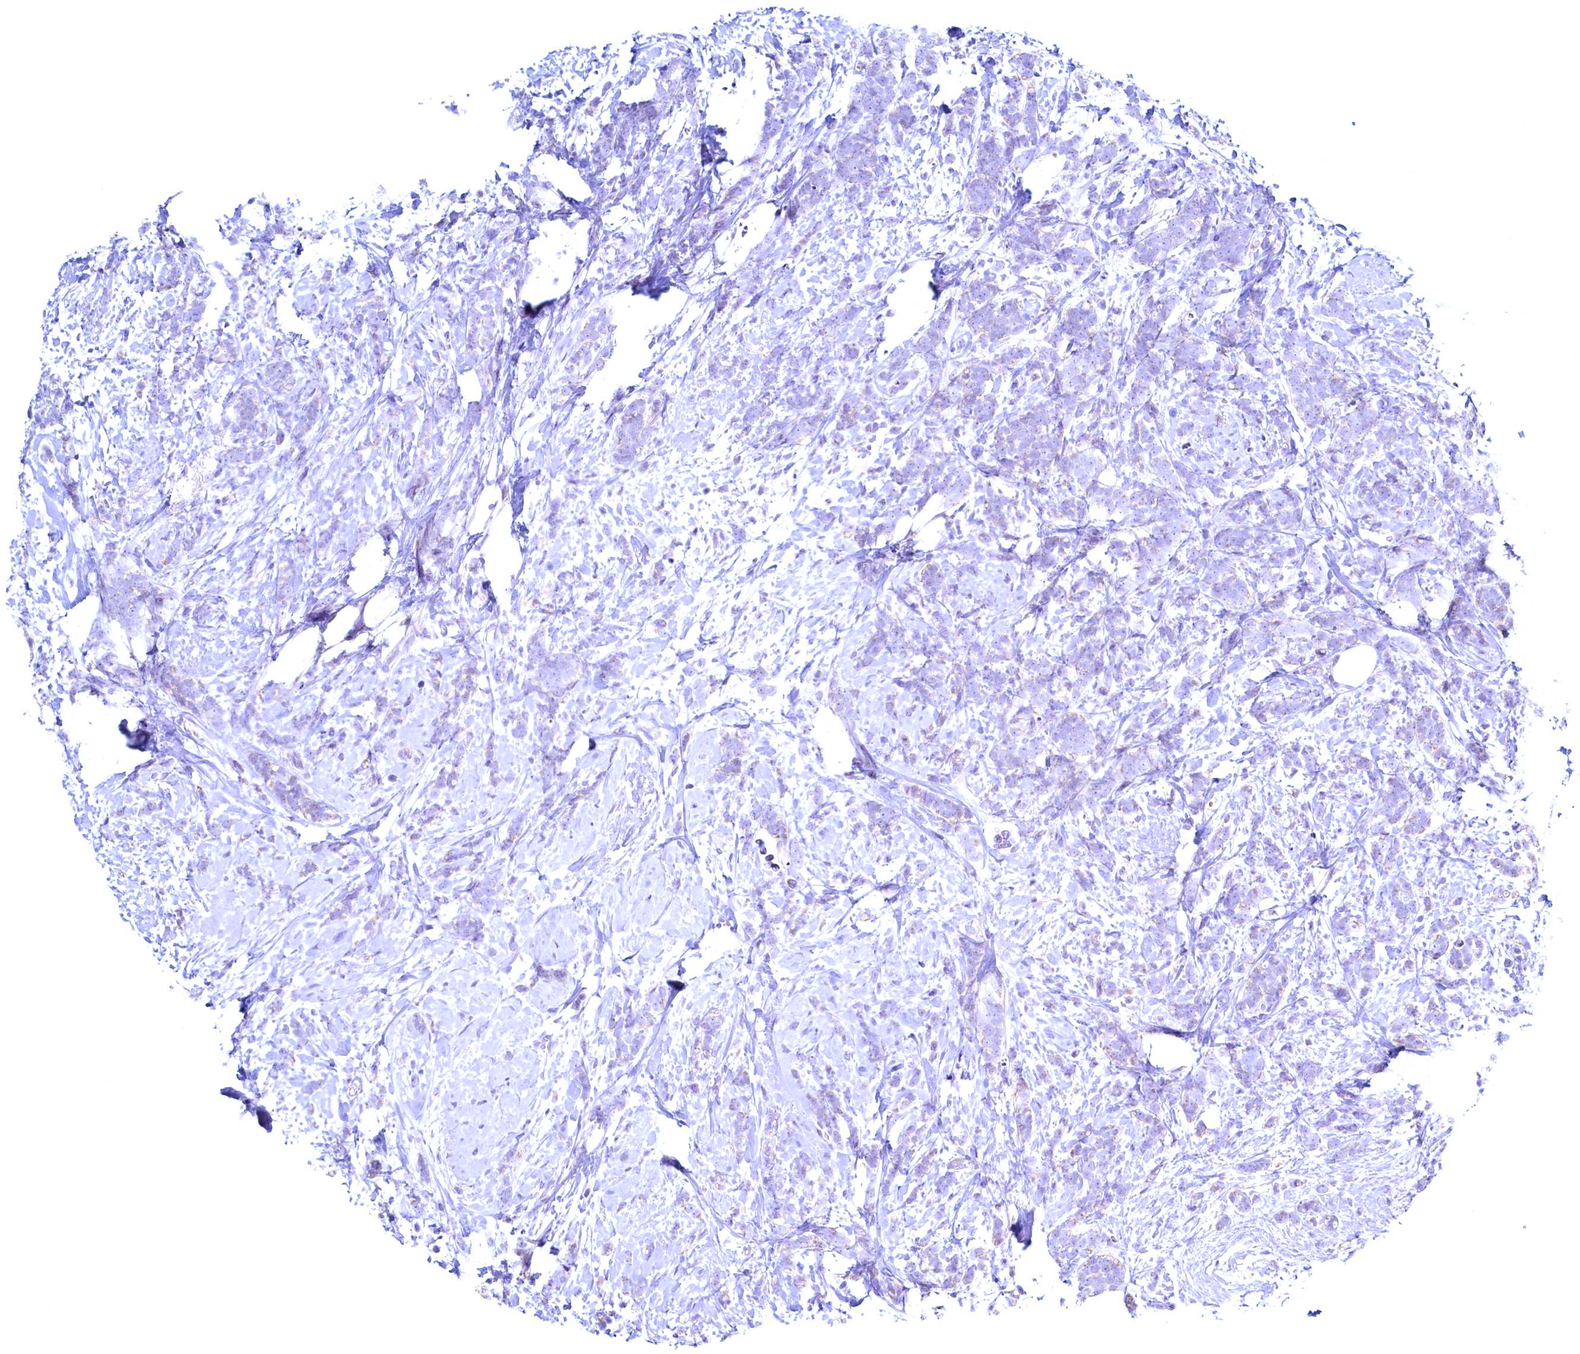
{"staining": {"intensity": "negative", "quantity": "none", "location": "none"}, "tissue": "breast cancer", "cell_type": "Tumor cells", "image_type": "cancer", "snomed": [{"axis": "morphology", "description": "Lobular carcinoma"}, {"axis": "topography", "description": "Breast"}], "caption": "High magnification brightfield microscopy of breast cancer stained with DAB (brown) and counterstained with hematoxylin (blue): tumor cells show no significant expression.", "gene": "MAP1LC3A", "patient": {"sex": "female", "age": 58}}